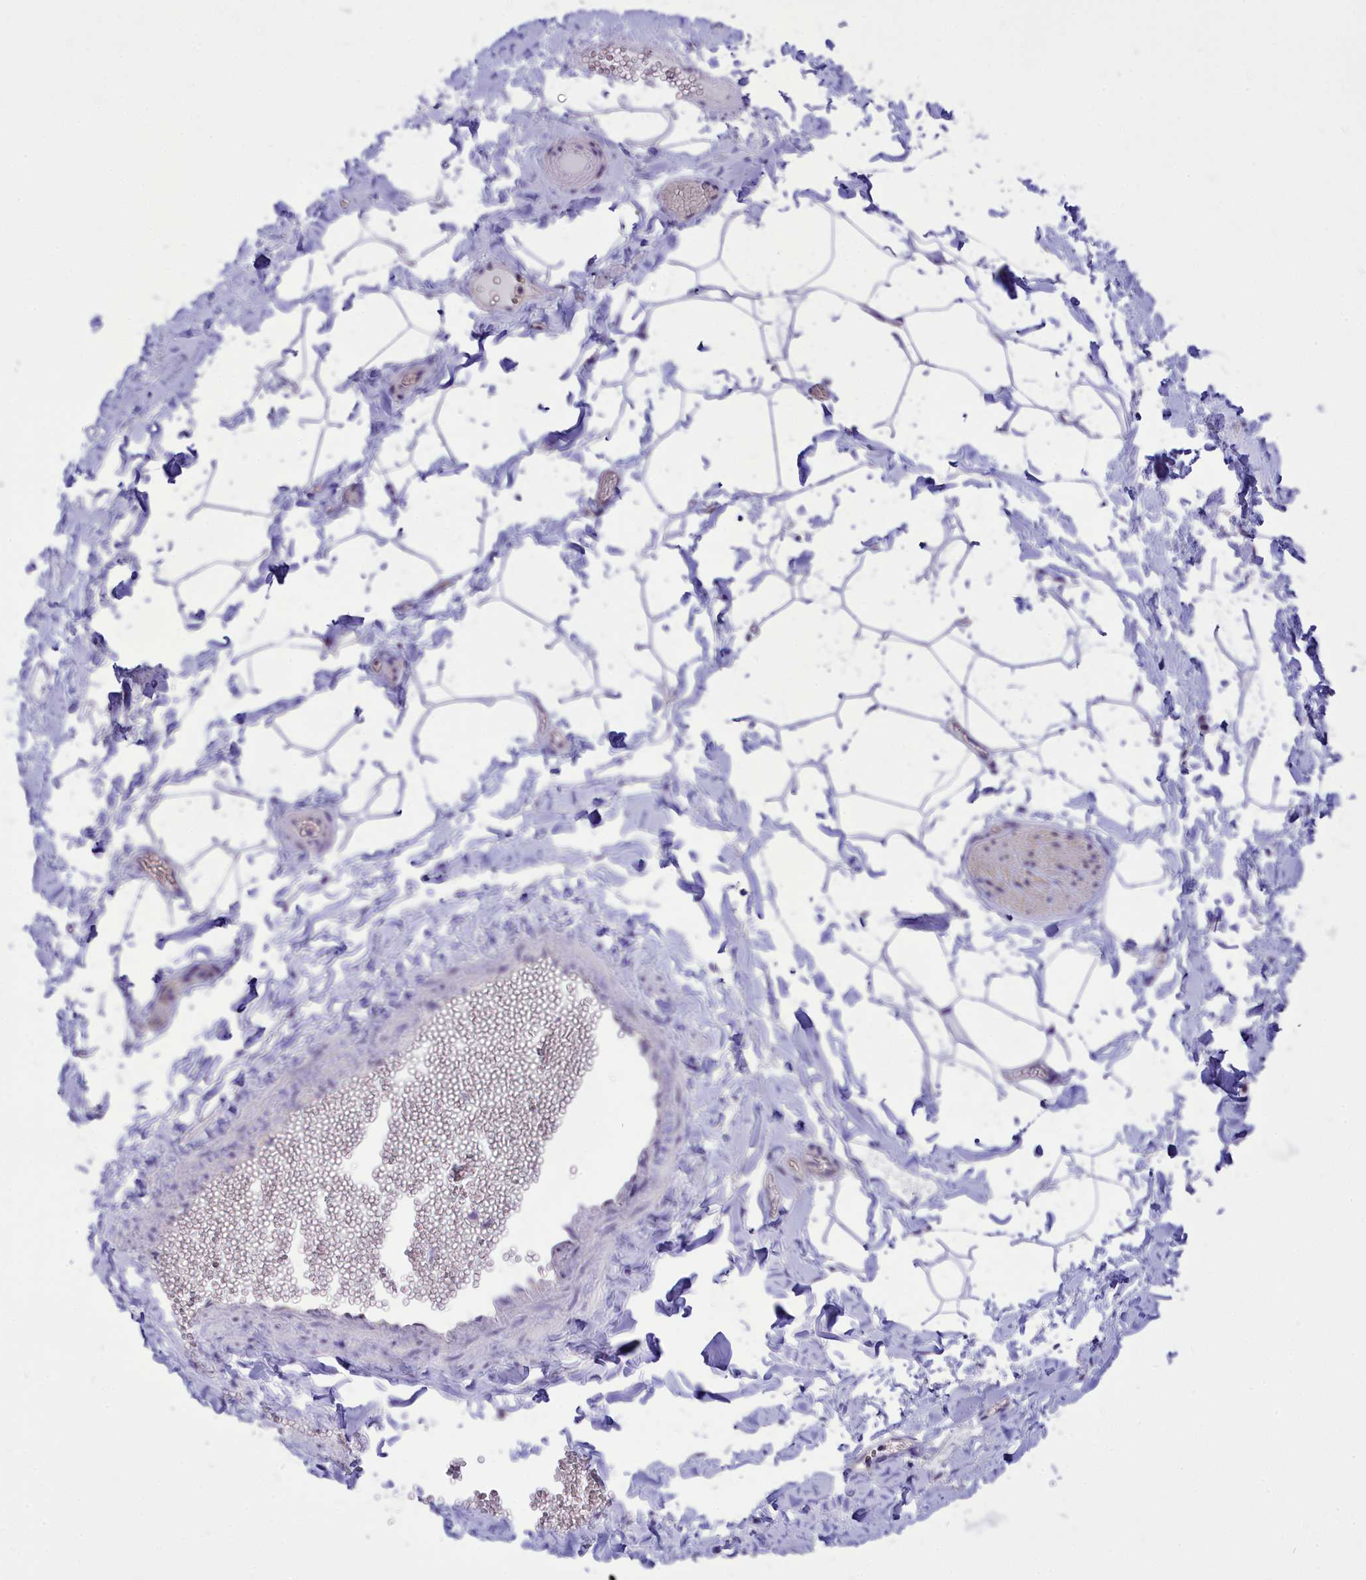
{"staining": {"intensity": "negative", "quantity": "none", "location": "none"}, "tissue": "adipose tissue", "cell_type": "Adipocytes", "image_type": "normal", "snomed": [{"axis": "morphology", "description": "Normal tissue, NOS"}, {"axis": "topography", "description": "Gallbladder"}, {"axis": "topography", "description": "Peripheral nerve tissue"}], "caption": "Histopathology image shows no protein expression in adipocytes of normal adipose tissue.", "gene": "DCAF16", "patient": {"sex": "male", "age": 38}}